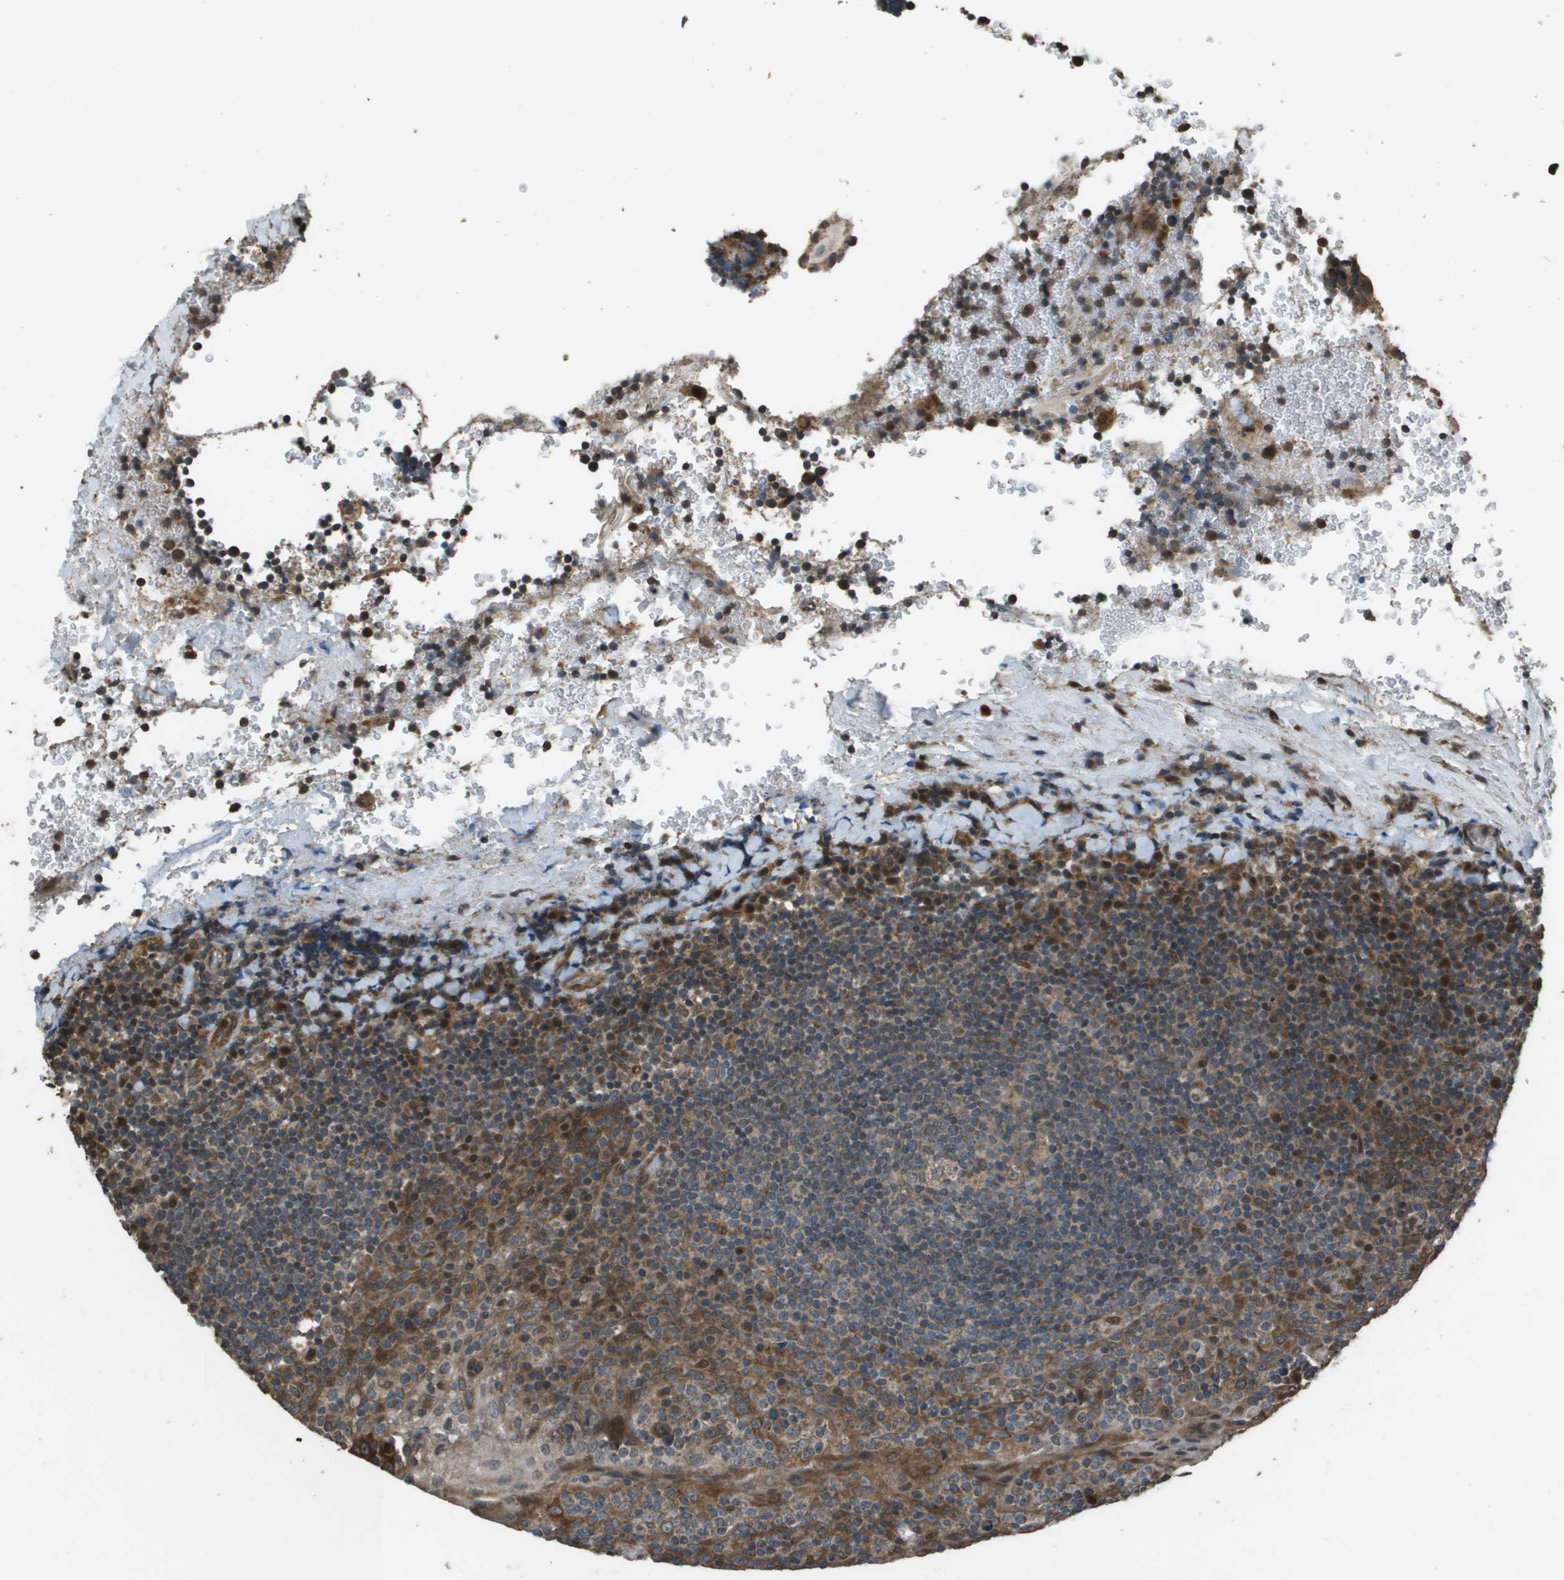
{"staining": {"intensity": "moderate", "quantity": "25%-75%", "location": "cytoplasmic/membranous"}, "tissue": "tonsil", "cell_type": "Germinal center cells", "image_type": "normal", "snomed": [{"axis": "morphology", "description": "Normal tissue, NOS"}, {"axis": "topography", "description": "Tonsil"}], "caption": "Immunohistochemical staining of unremarkable tonsil displays 25%-75% levels of moderate cytoplasmic/membranous protein positivity in approximately 25%-75% of germinal center cells.", "gene": "FIG4", "patient": {"sex": "male", "age": 17}}